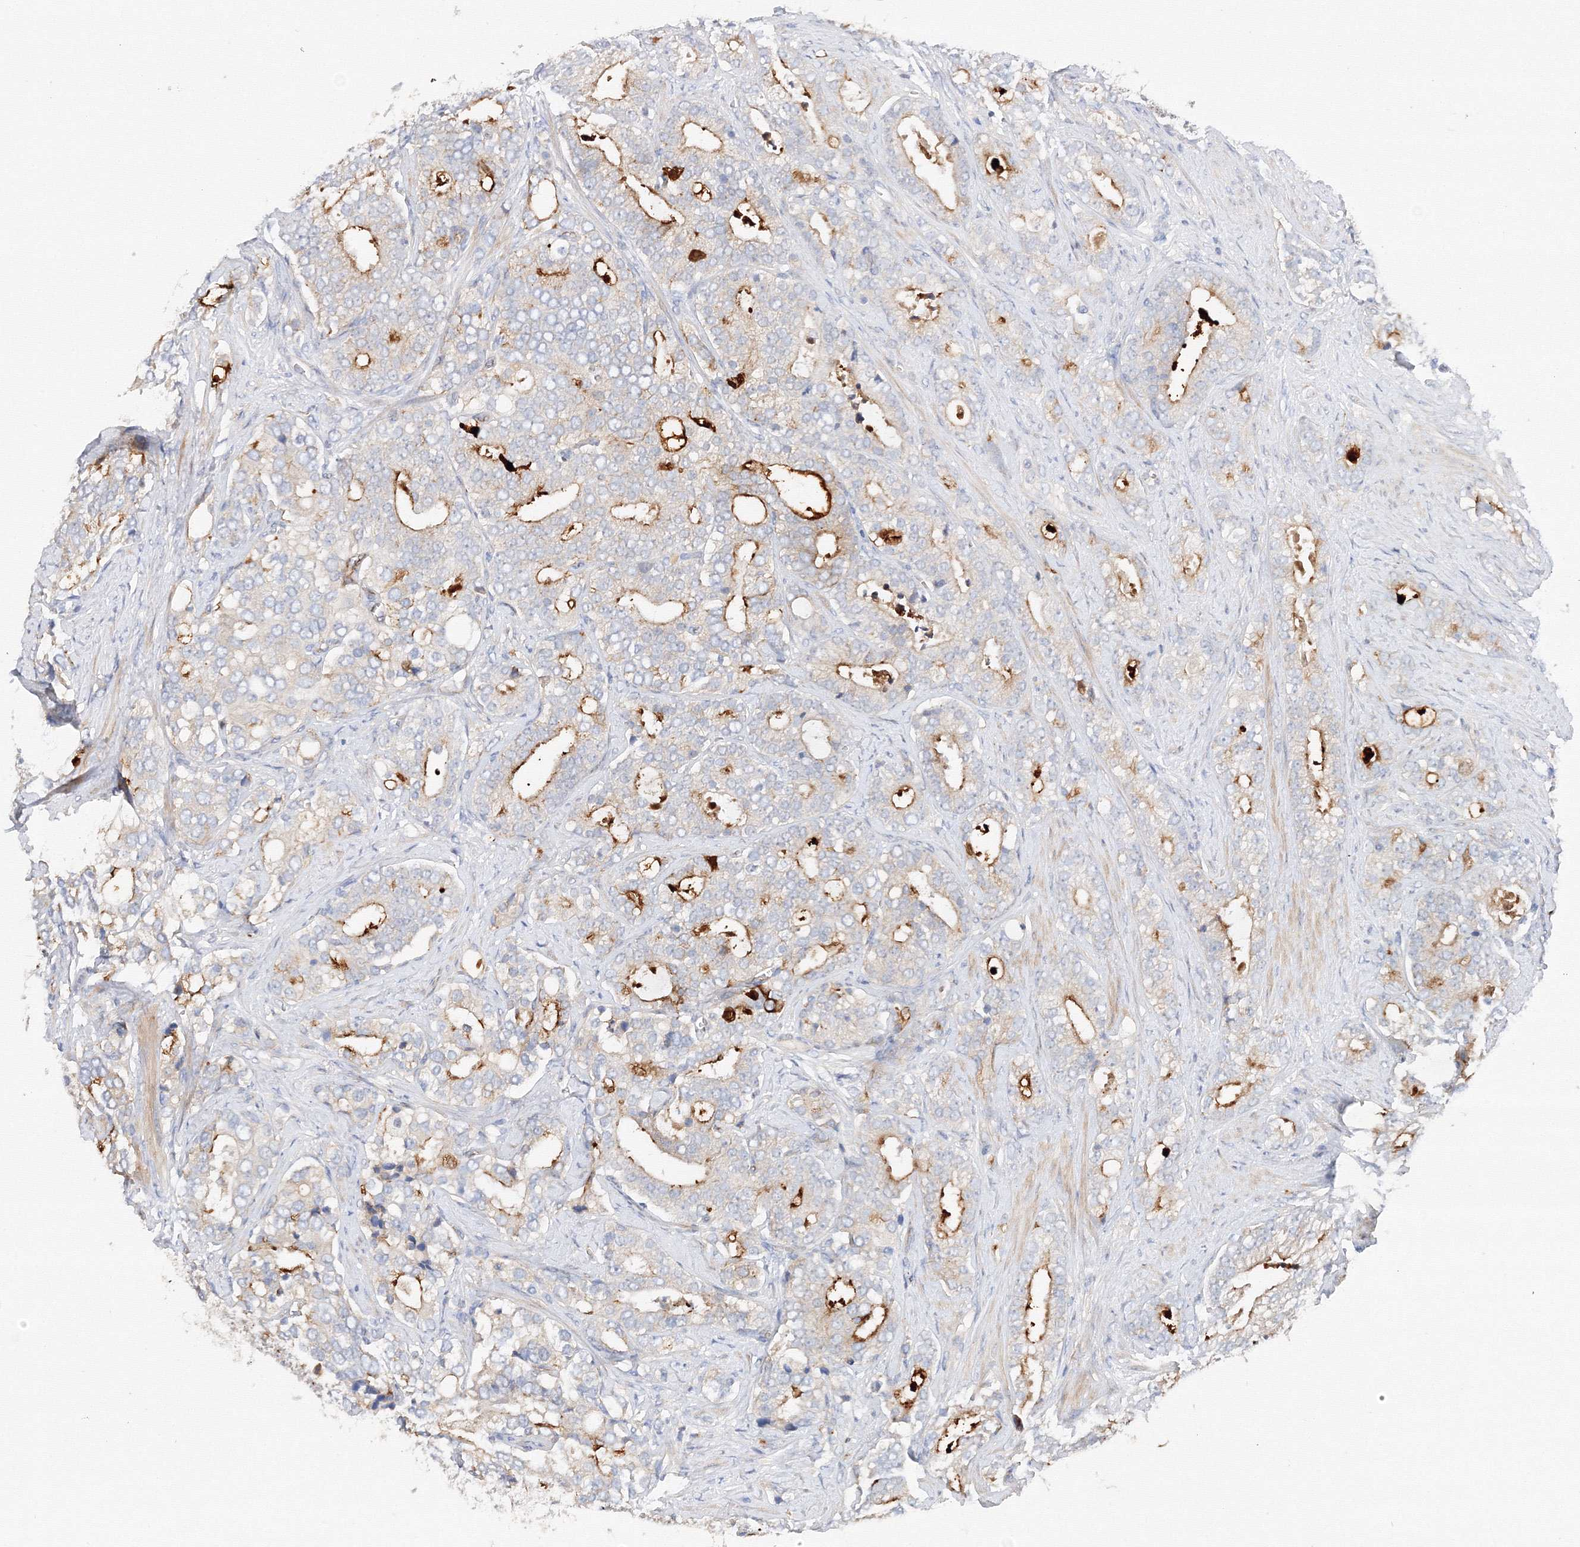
{"staining": {"intensity": "moderate", "quantity": "25%-75%", "location": "cytoplasmic/membranous"}, "tissue": "prostate cancer", "cell_type": "Tumor cells", "image_type": "cancer", "snomed": [{"axis": "morphology", "description": "Adenocarcinoma, High grade"}, {"axis": "topography", "description": "Prostate and seminal vesicle, NOS"}], "caption": "The image reveals staining of high-grade adenocarcinoma (prostate), revealing moderate cytoplasmic/membranous protein positivity (brown color) within tumor cells.", "gene": "DIS3L2", "patient": {"sex": "male", "age": 67}}